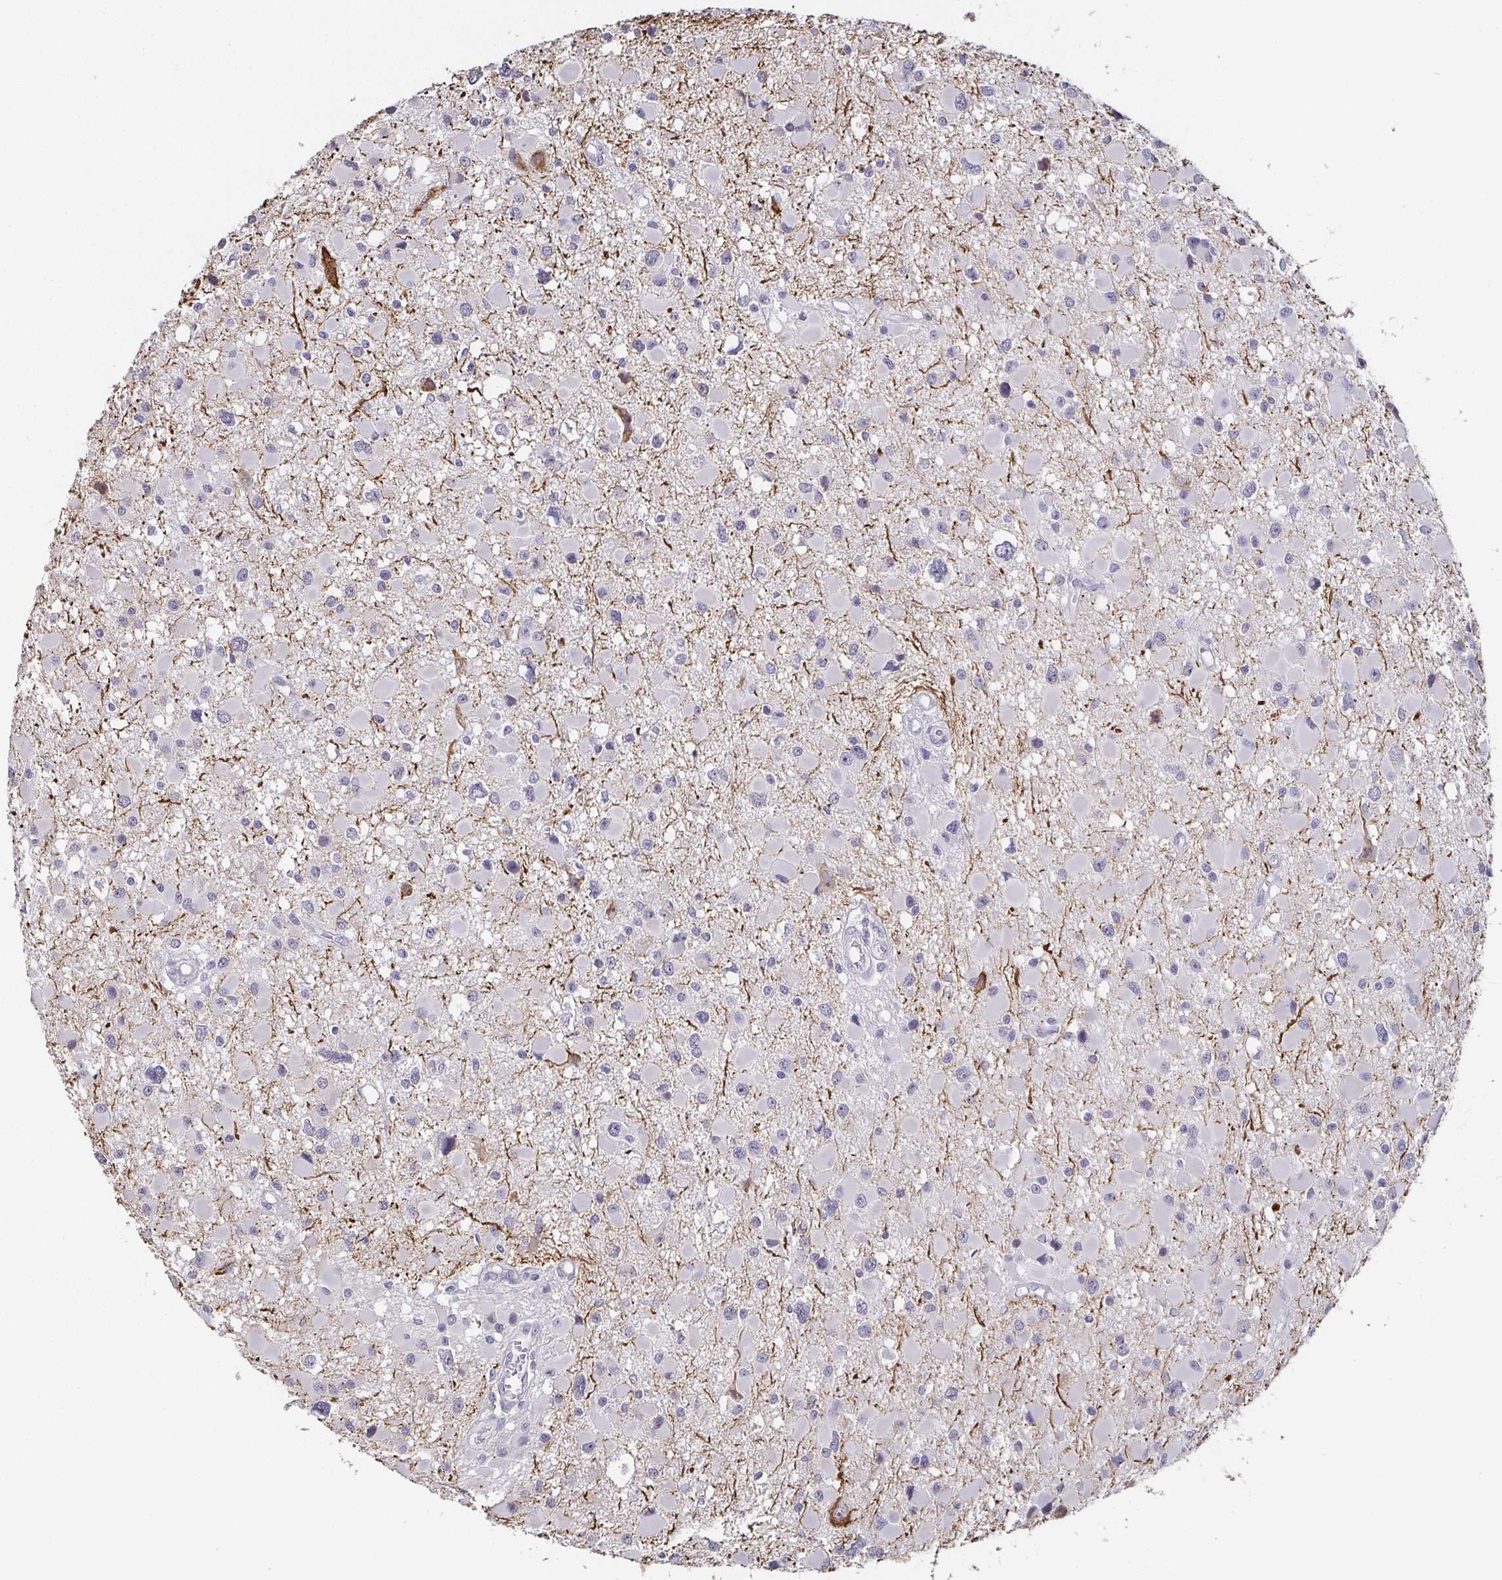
{"staining": {"intensity": "negative", "quantity": "none", "location": "none"}, "tissue": "glioma", "cell_type": "Tumor cells", "image_type": "cancer", "snomed": [{"axis": "morphology", "description": "Glioma, malignant, High grade"}, {"axis": "topography", "description": "Brain"}], "caption": "Immunohistochemical staining of glioma exhibits no significant positivity in tumor cells.", "gene": "NEFH", "patient": {"sex": "male", "age": 54}}